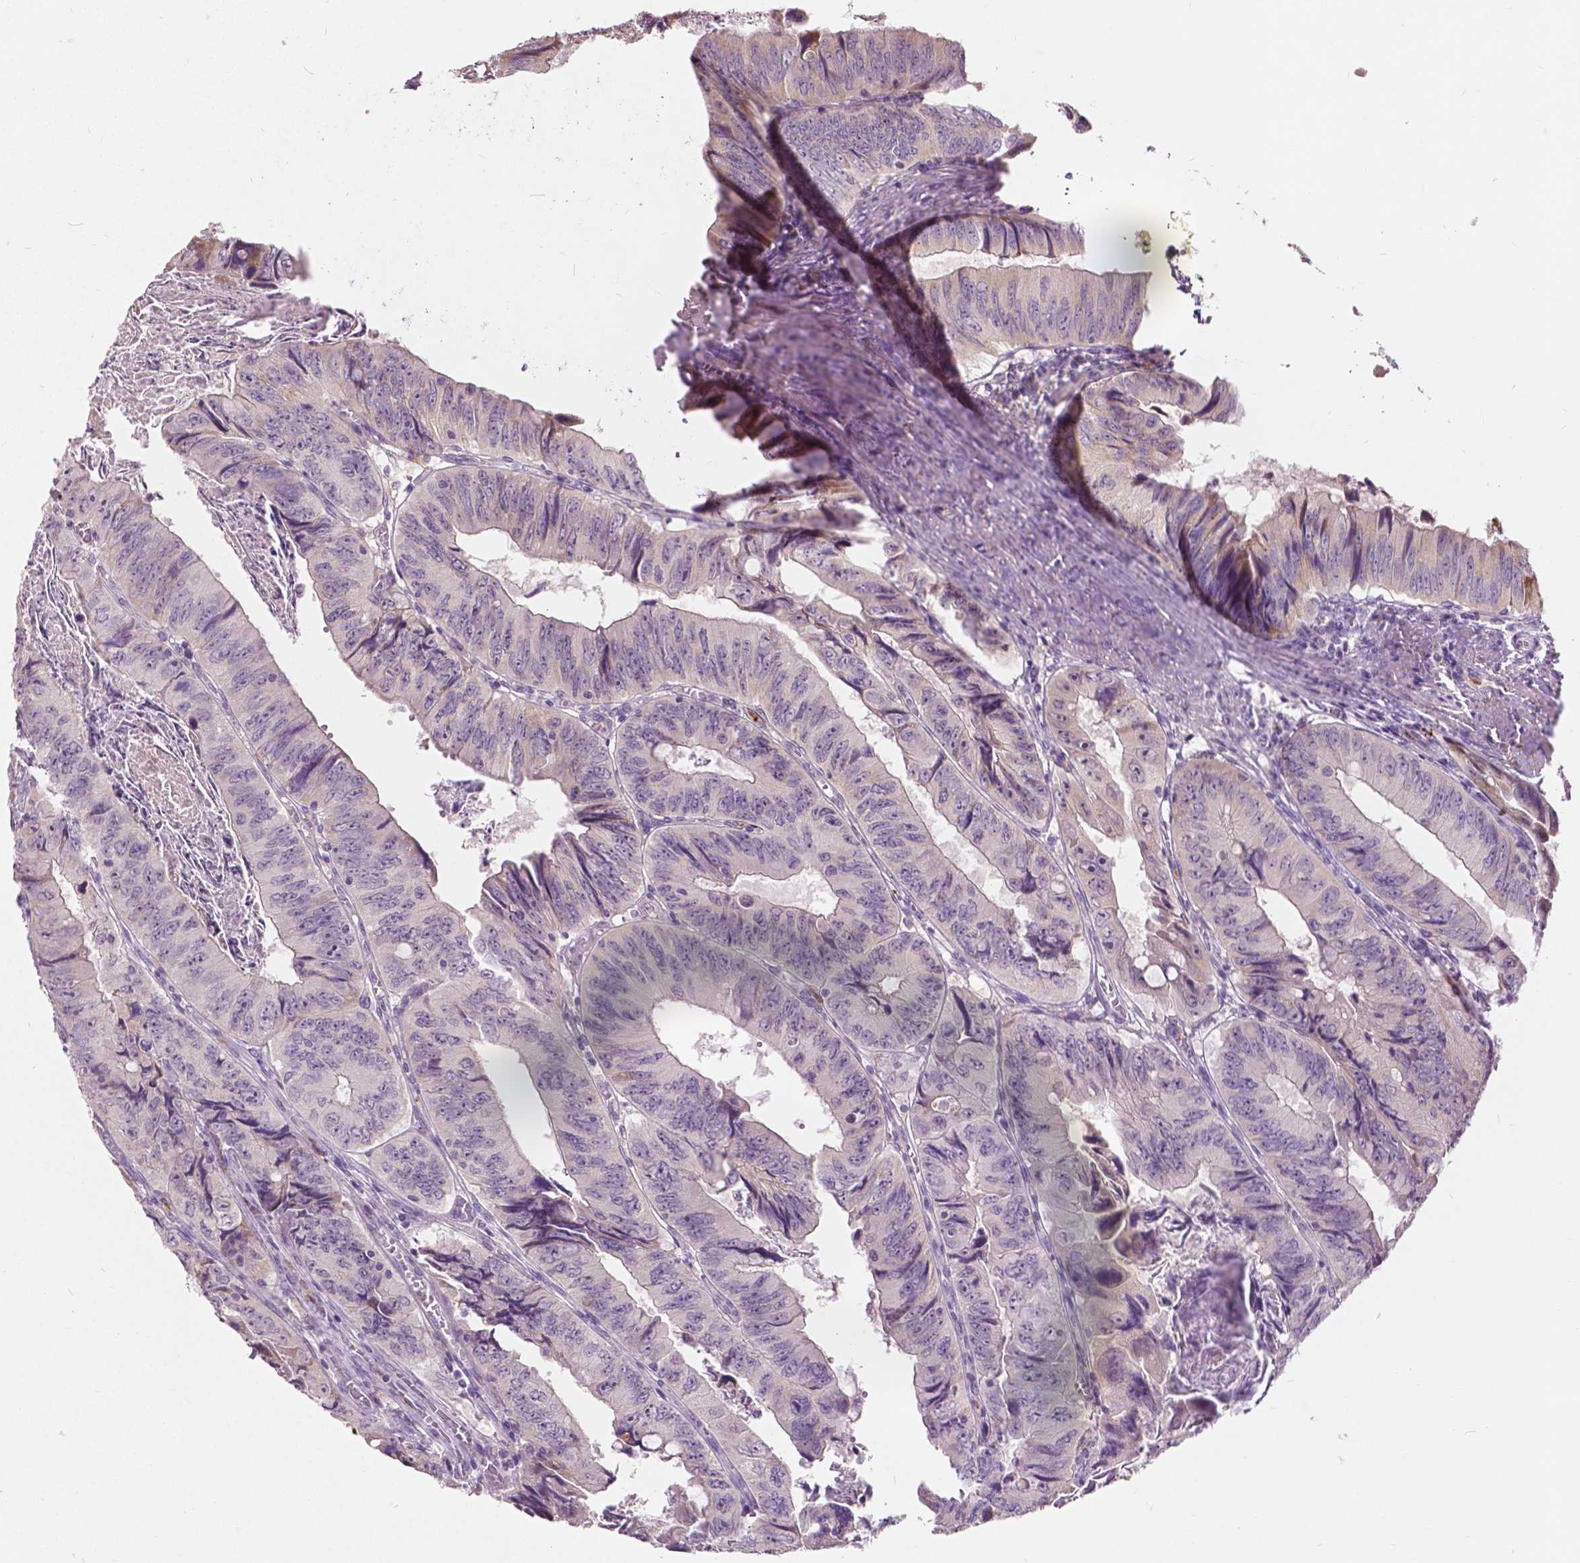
{"staining": {"intensity": "weak", "quantity": "<25%", "location": "cytoplasmic/membranous,nuclear"}, "tissue": "colorectal cancer", "cell_type": "Tumor cells", "image_type": "cancer", "snomed": [{"axis": "morphology", "description": "Adenocarcinoma, NOS"}, {"axis": "topography", "description": "Colon"}], "caption": "This is a histopathology image of immunohistochemistry staining of colorectal cancer (adenocarcinoma), which shows no expression in tumor cells. The staining was performed using DAB (3,3'-diaminobenzidine) to visualize the protein expression in brown, while the nuclei were stained in blue with hematoxylin (Magnification: 20x).", "gene": "DLX6", "patient": {"sex": "female", "age": 84}}